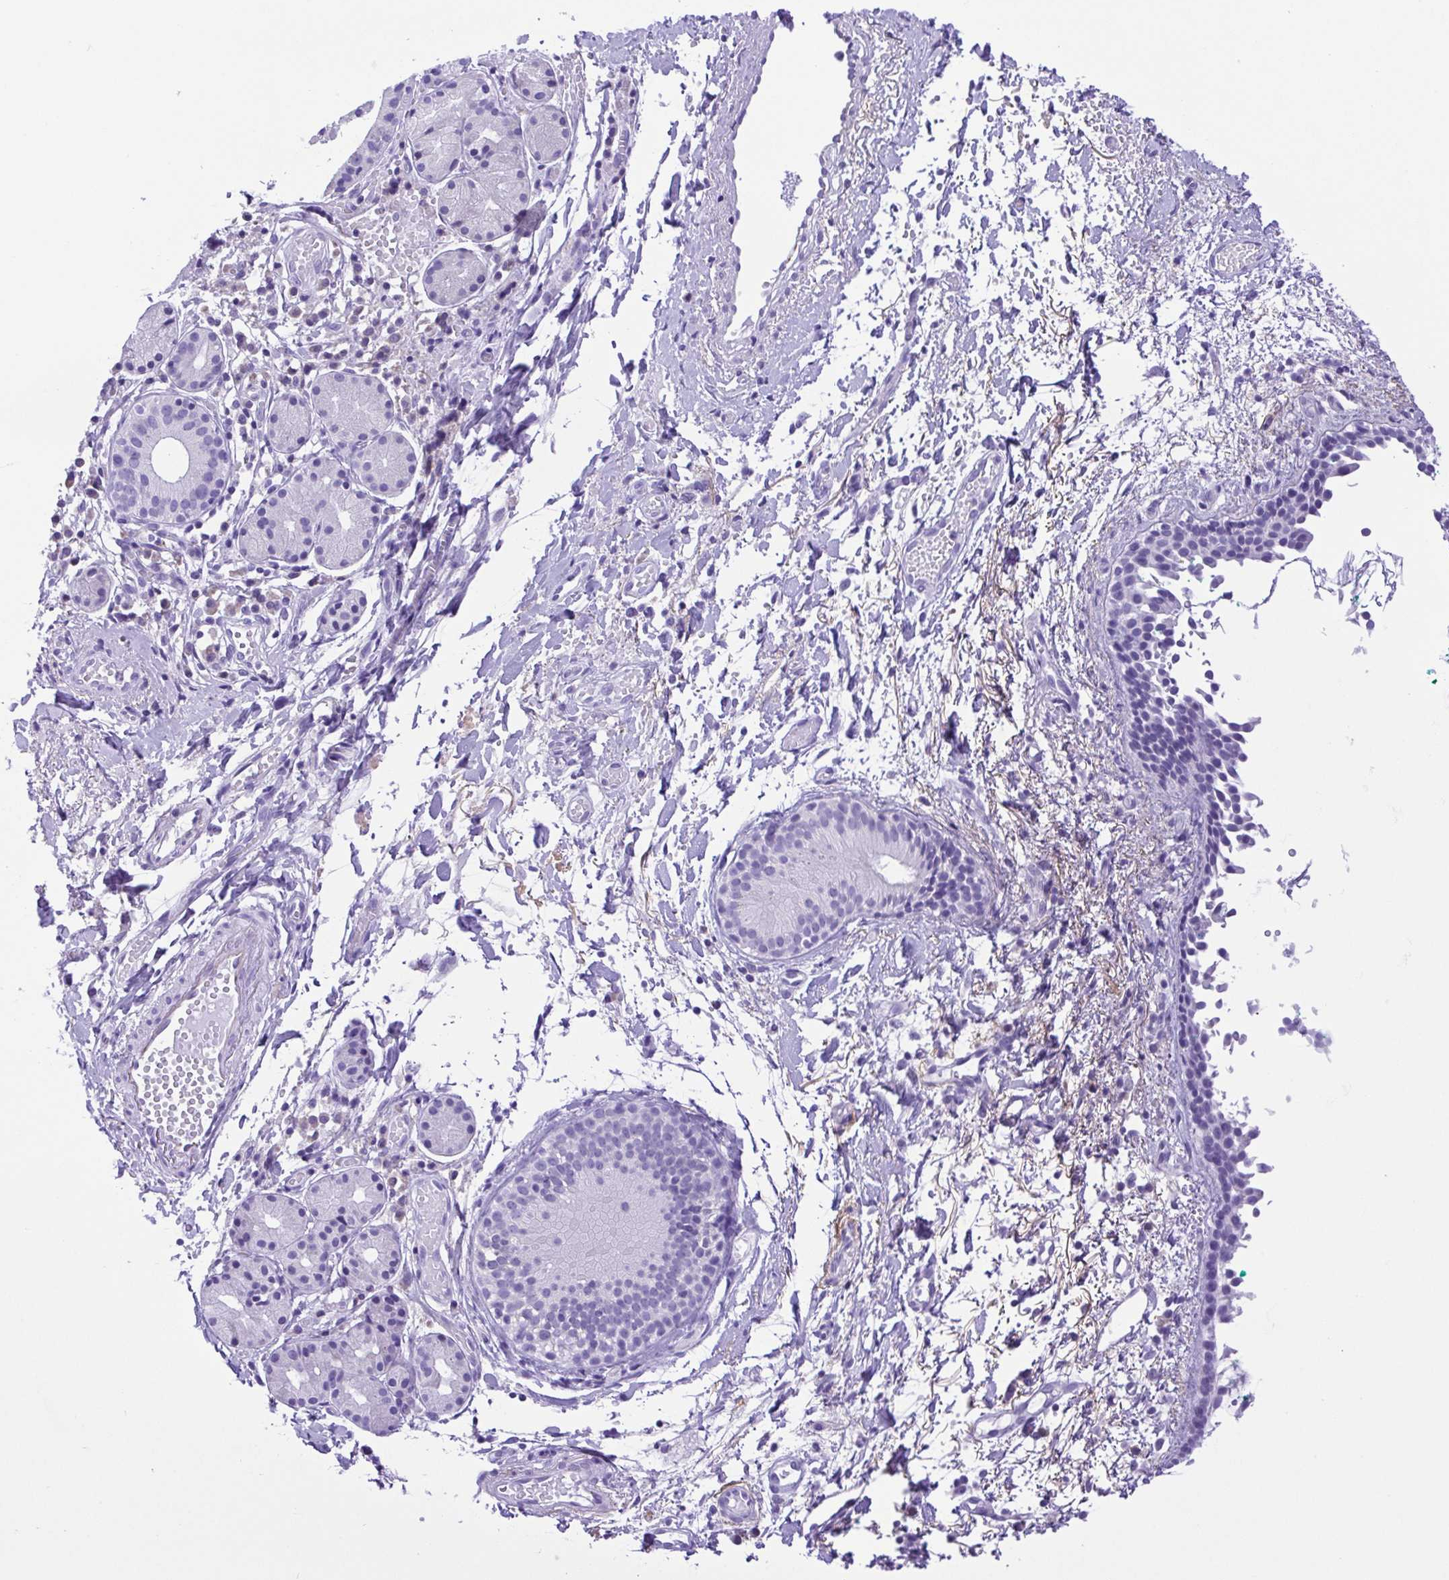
{"staining": {"intensity": "negative", "quantity": "none", "location": "none"}, "tissue": "nasopharynx", "cell_type": "Respiratory epithelial cells", "image_type": "normal", "snomed": [{"axis": "morphology", "description": "Normal tissue, NOS"}, {"axis": "morphology", "description": "Basal cell carcinoma"}, {"axis": "topography", "description": "Cartilage tissue"}, {"axis": "topography", "description": "Nasopharynx"}, {"axis": "topography", "description": "Oral tissue"}], "caption": "This image is of benign nasopharynx stained with immunohistochemistry (IHC) to label a protein in brown with the nuclei are counter-stained blue. There is no staining in respiratory epithelial cells.", "gene": "PAK3", "patient": {"sex": "female", "age": 77}}